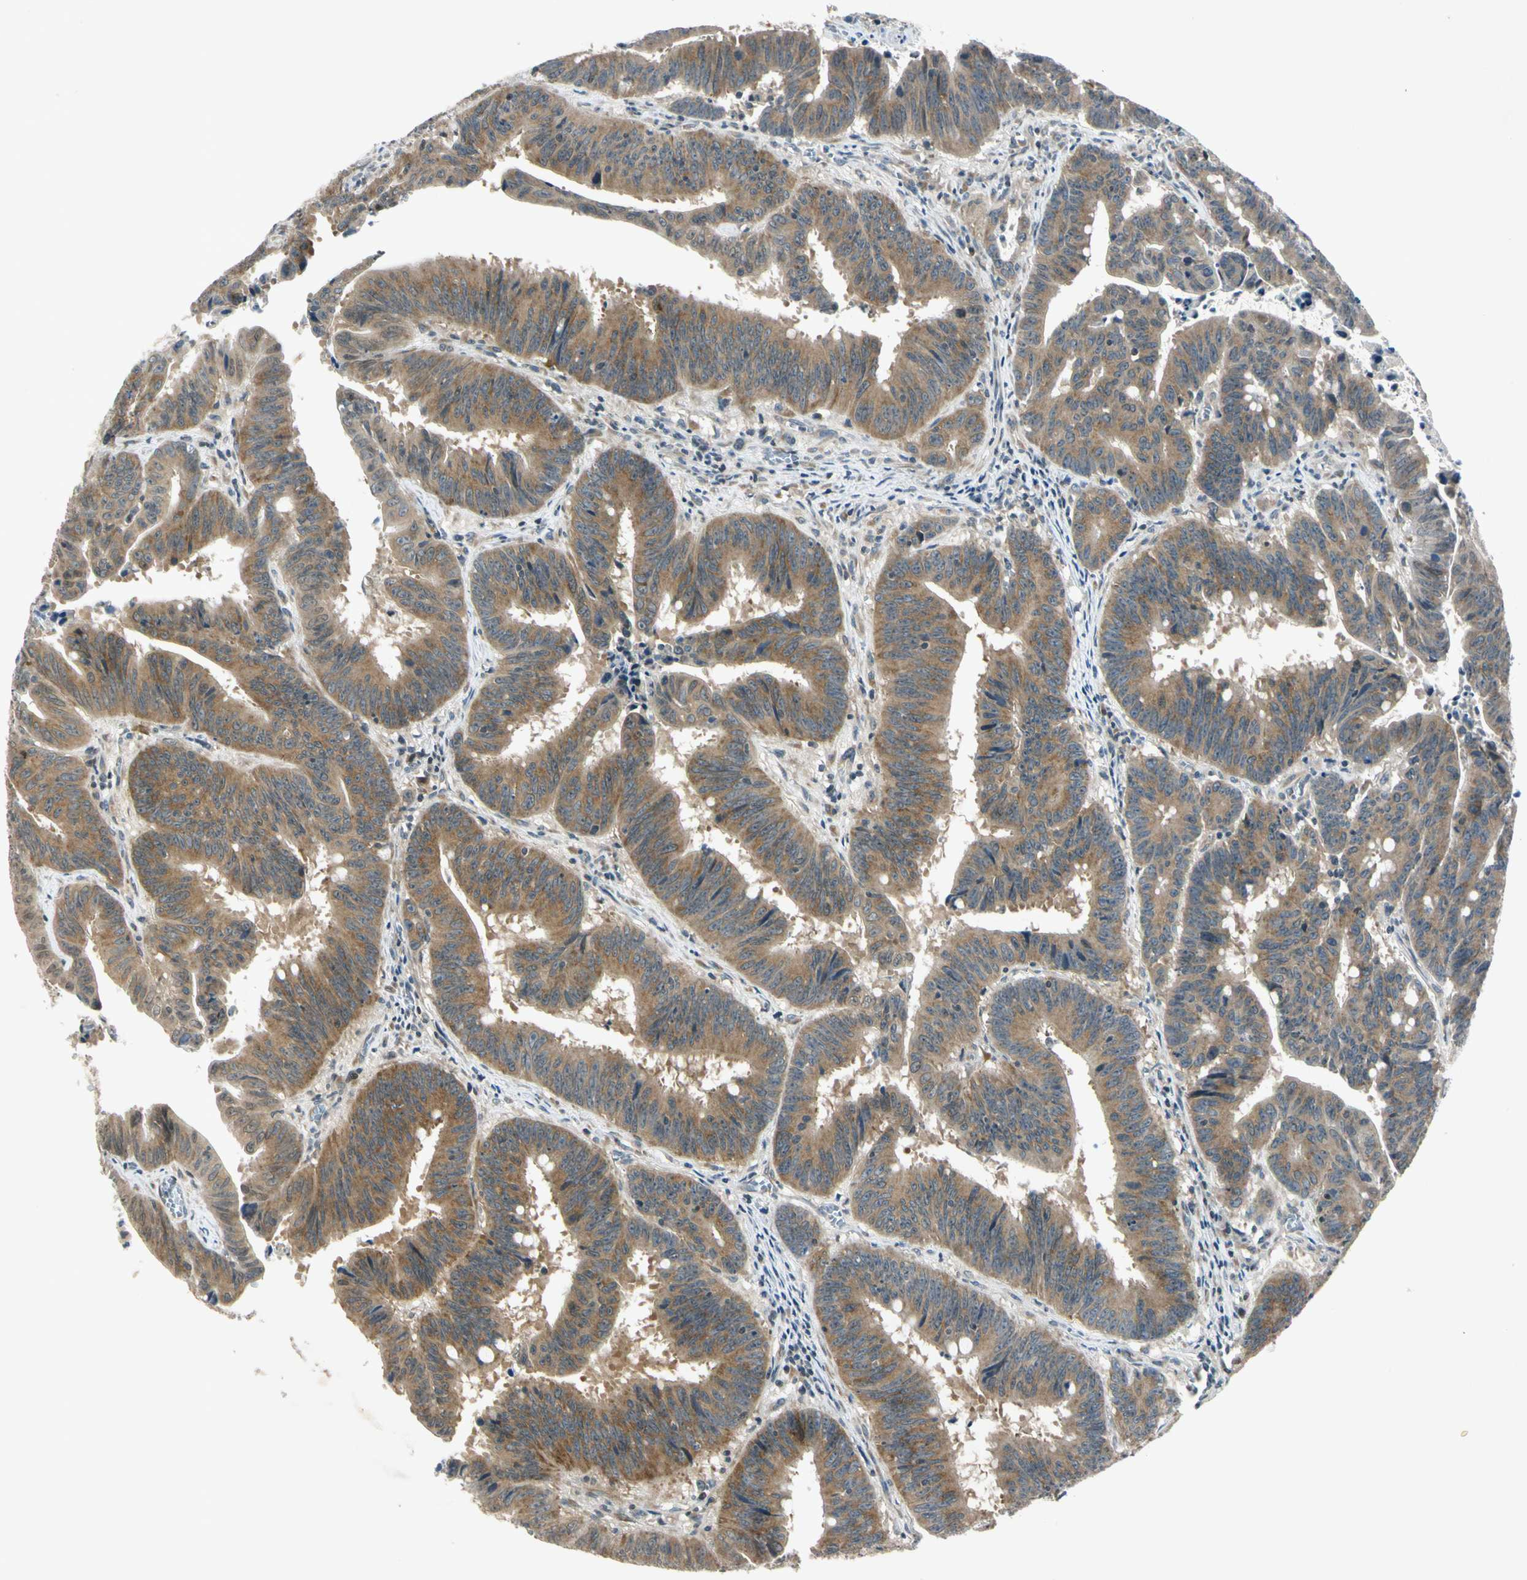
{"staining": {"intensity": "moderate", "quantity": ">75%", "location": "cytoplasmic/membranous"}, "tissue": "colorectal cancer", "cell_type": "Tumor cells", "image_type": "cancer", "snomed": [{"axis": "morphology", "description": "Adenocarcinoma, NOS"}, {"axis": "topography", "description": "Colon"}], "caption": "Colorectal adenocarcinoma stained with a protein marker exhibits moderate staining in tumor cells.", "gene": "RPS6KB2", "patient": {"sex": "male", "age": 45}}